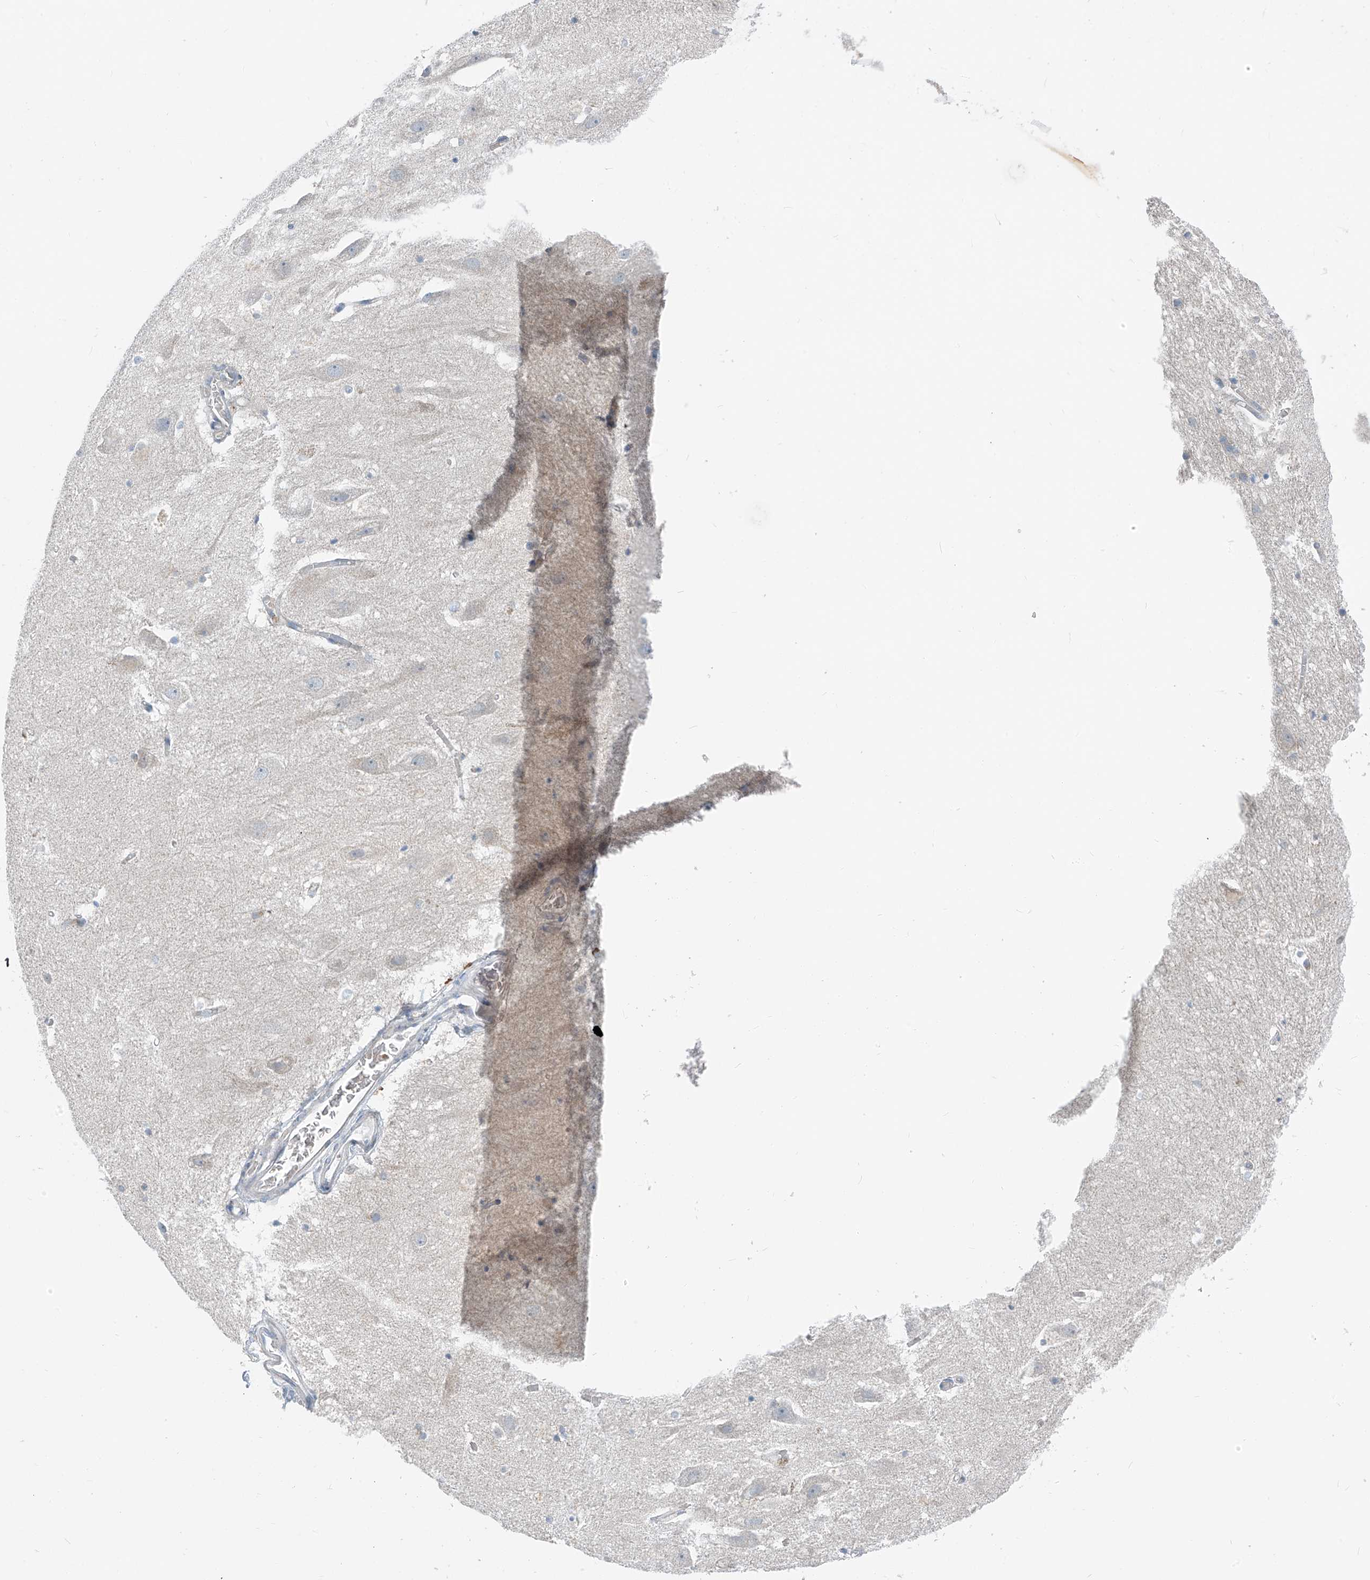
{"staining": {"intensity": "negative", "quantity": "none", "location": "none"}, "tissue": "hippocampus", "cell_type": "Glial cells", "image_type": "normal", "snomed": [{"axis": "morphology", "description": "Normal tissue, NOS"}, {"axis": "topography", "description": "Hippocampus"}], "caption": "Immunohistochemistry micrograph of benign hippocampus: hippocampus stained with DAB shows no significant protein expression in glial cells. (Stains: DAB (3,3'-diaminobenzidine) immunohistochemistry (IHC) with hematoxylin counter stain, Microscopy: brightfield microscopy at high magnification).", "gene": "FGD2", "patient": {"sex": "female", "age": 52}}